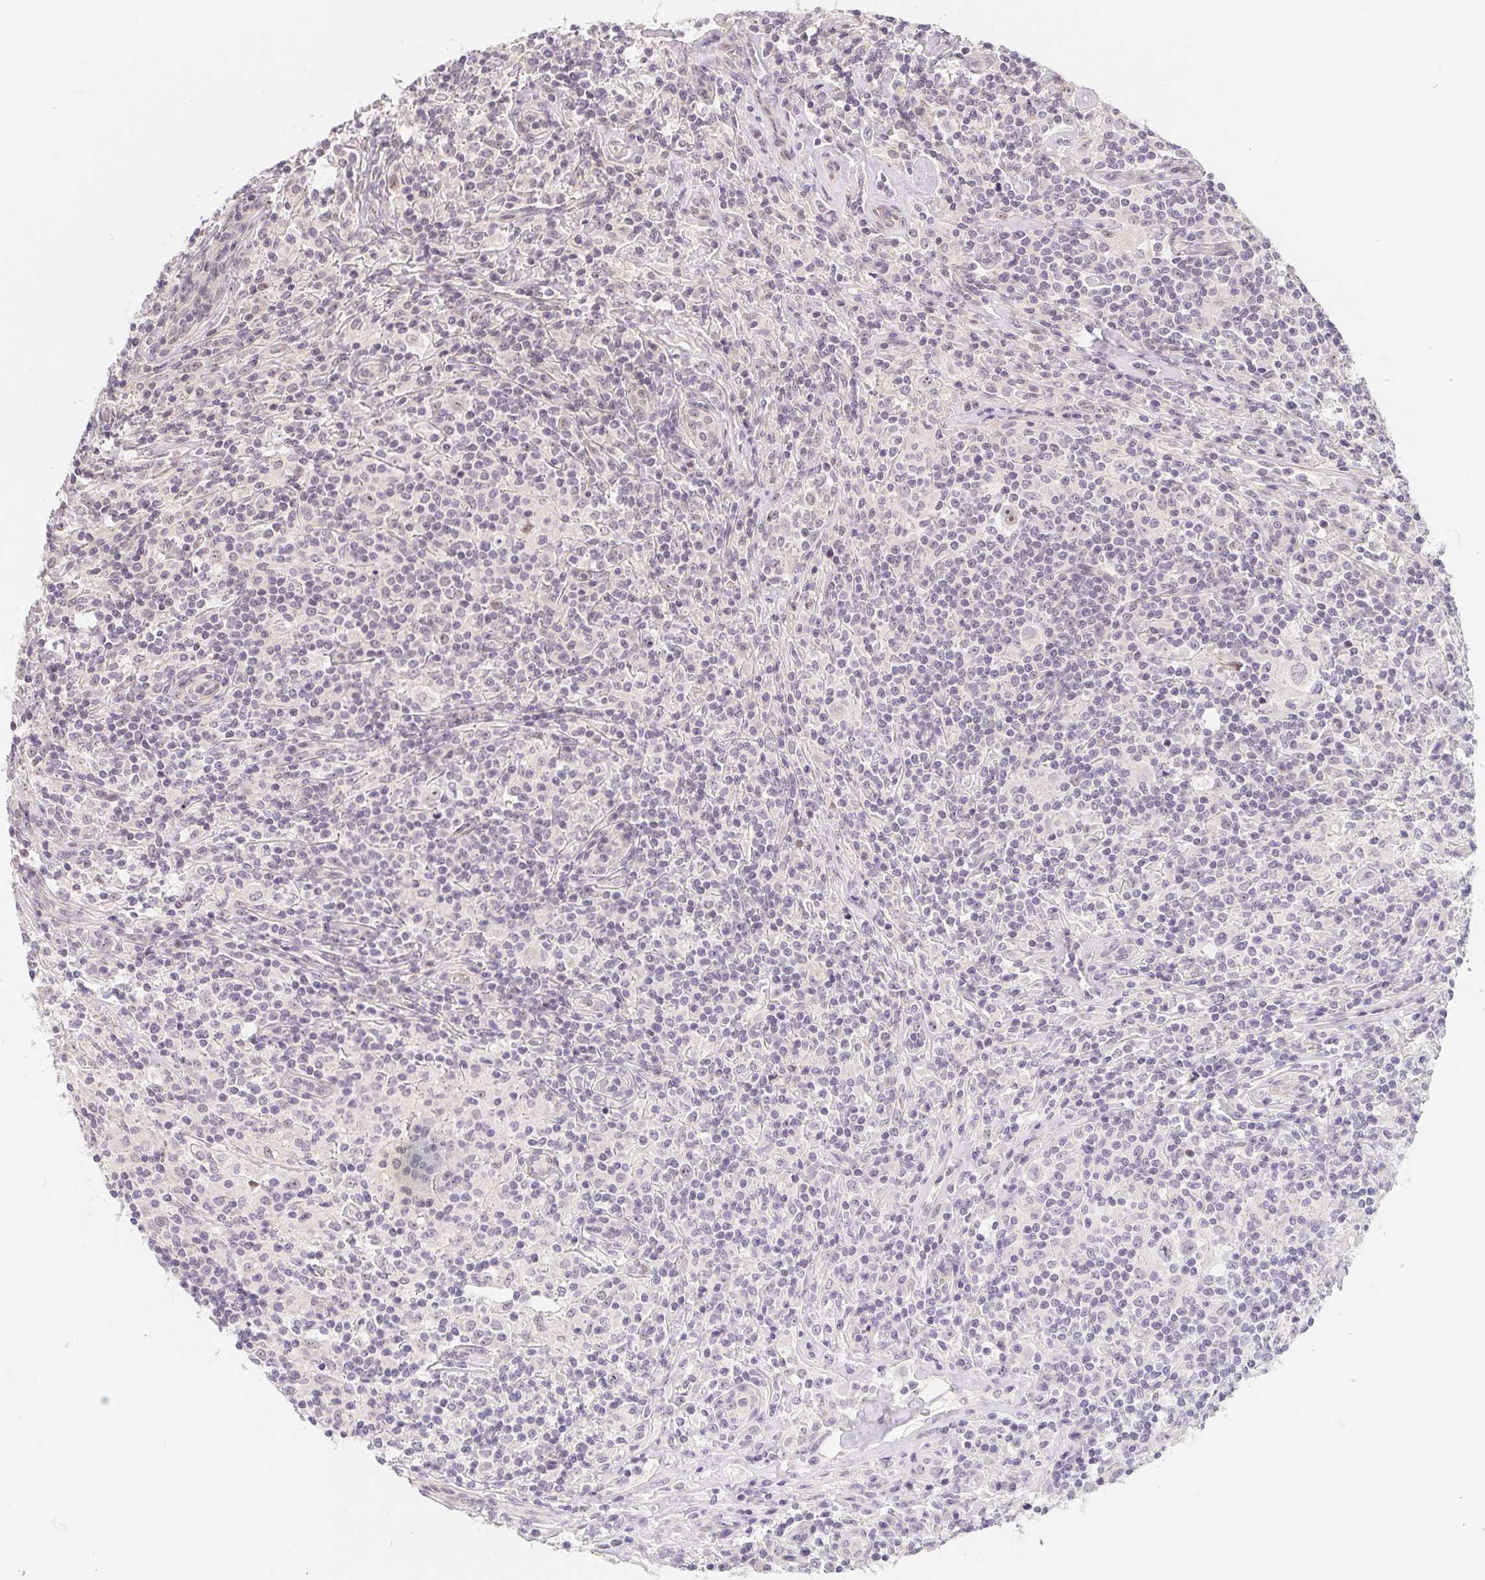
{"staining": {"intensity": "negative", "quantity": "none", "location": "none"}, "tissue": "lymphoma", "cell_type": "Tumor cells", "image_type": "cancer", "snomed": [{"axis": "morphology", "description": "Hodgkin's disease, NOS"}, {"axis": "morphology", "description": "Hodgkin's lymphoma, nodular sclerosis"}, {"axis": "topography", "description": "Lymph node"}], "caption": "DAB immunohistochemical staining of human lymphoma exhibits no significant expression in tumor cells.", "gene": "LCA5L", "patient": {"sex": "female", "age": 10}}